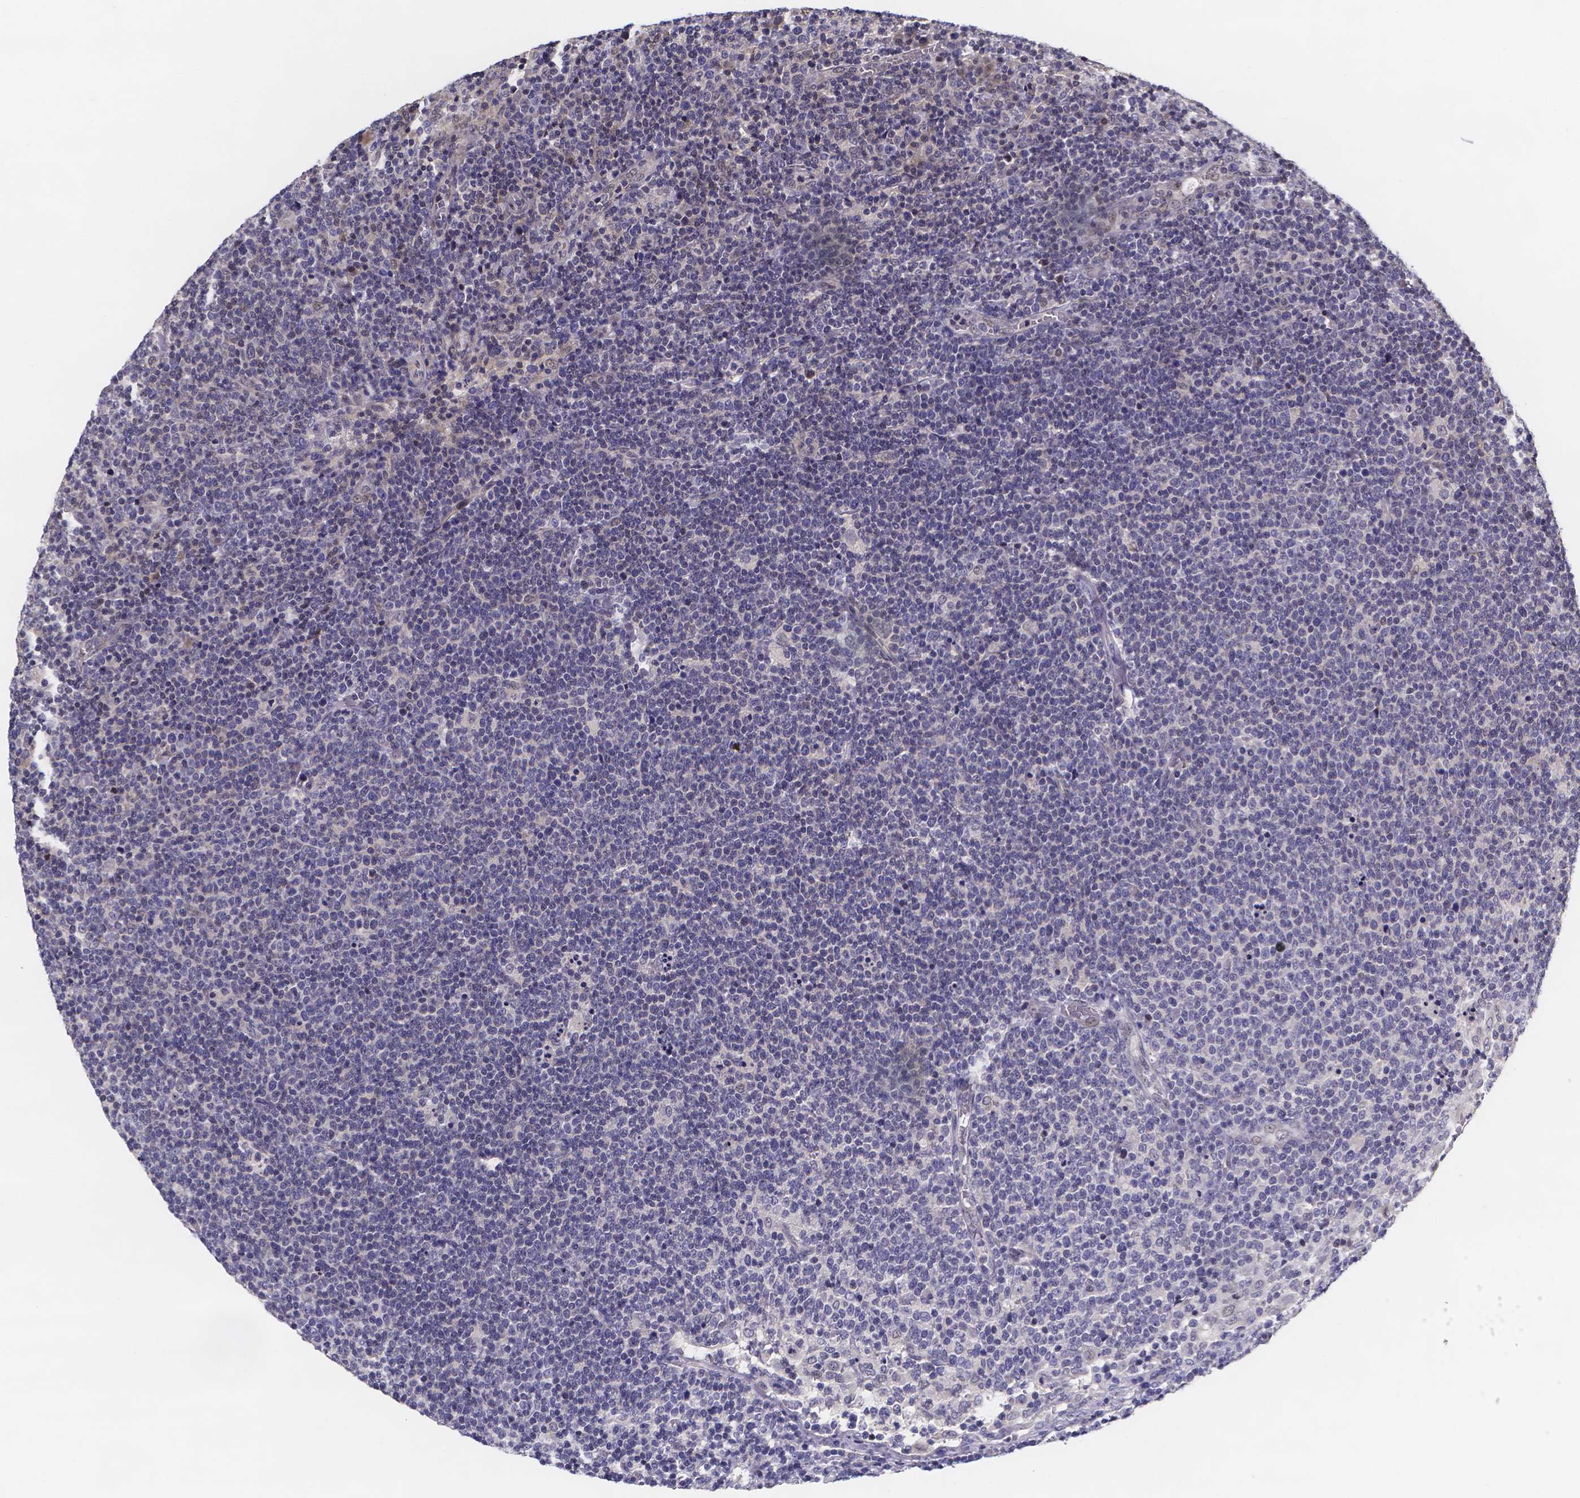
{"staining": {"intensity": "negative", "quantity": "none", "location": "none"}, "tissue": "lymphoma", "cell_type": "Tumor cells", "image_type": "cancer", "snomed": [{"axis": "morphology", "description": "Malignant lymphoma, non-Hodgkin's type, High grade"}, {"axis": "topography", "description": "Lymph node"}], "caption": "The micrograph displays no staining of tumor cells in lymphoma.", "gene": "PAH", "patient": {"sex": "male", "age": 61}}